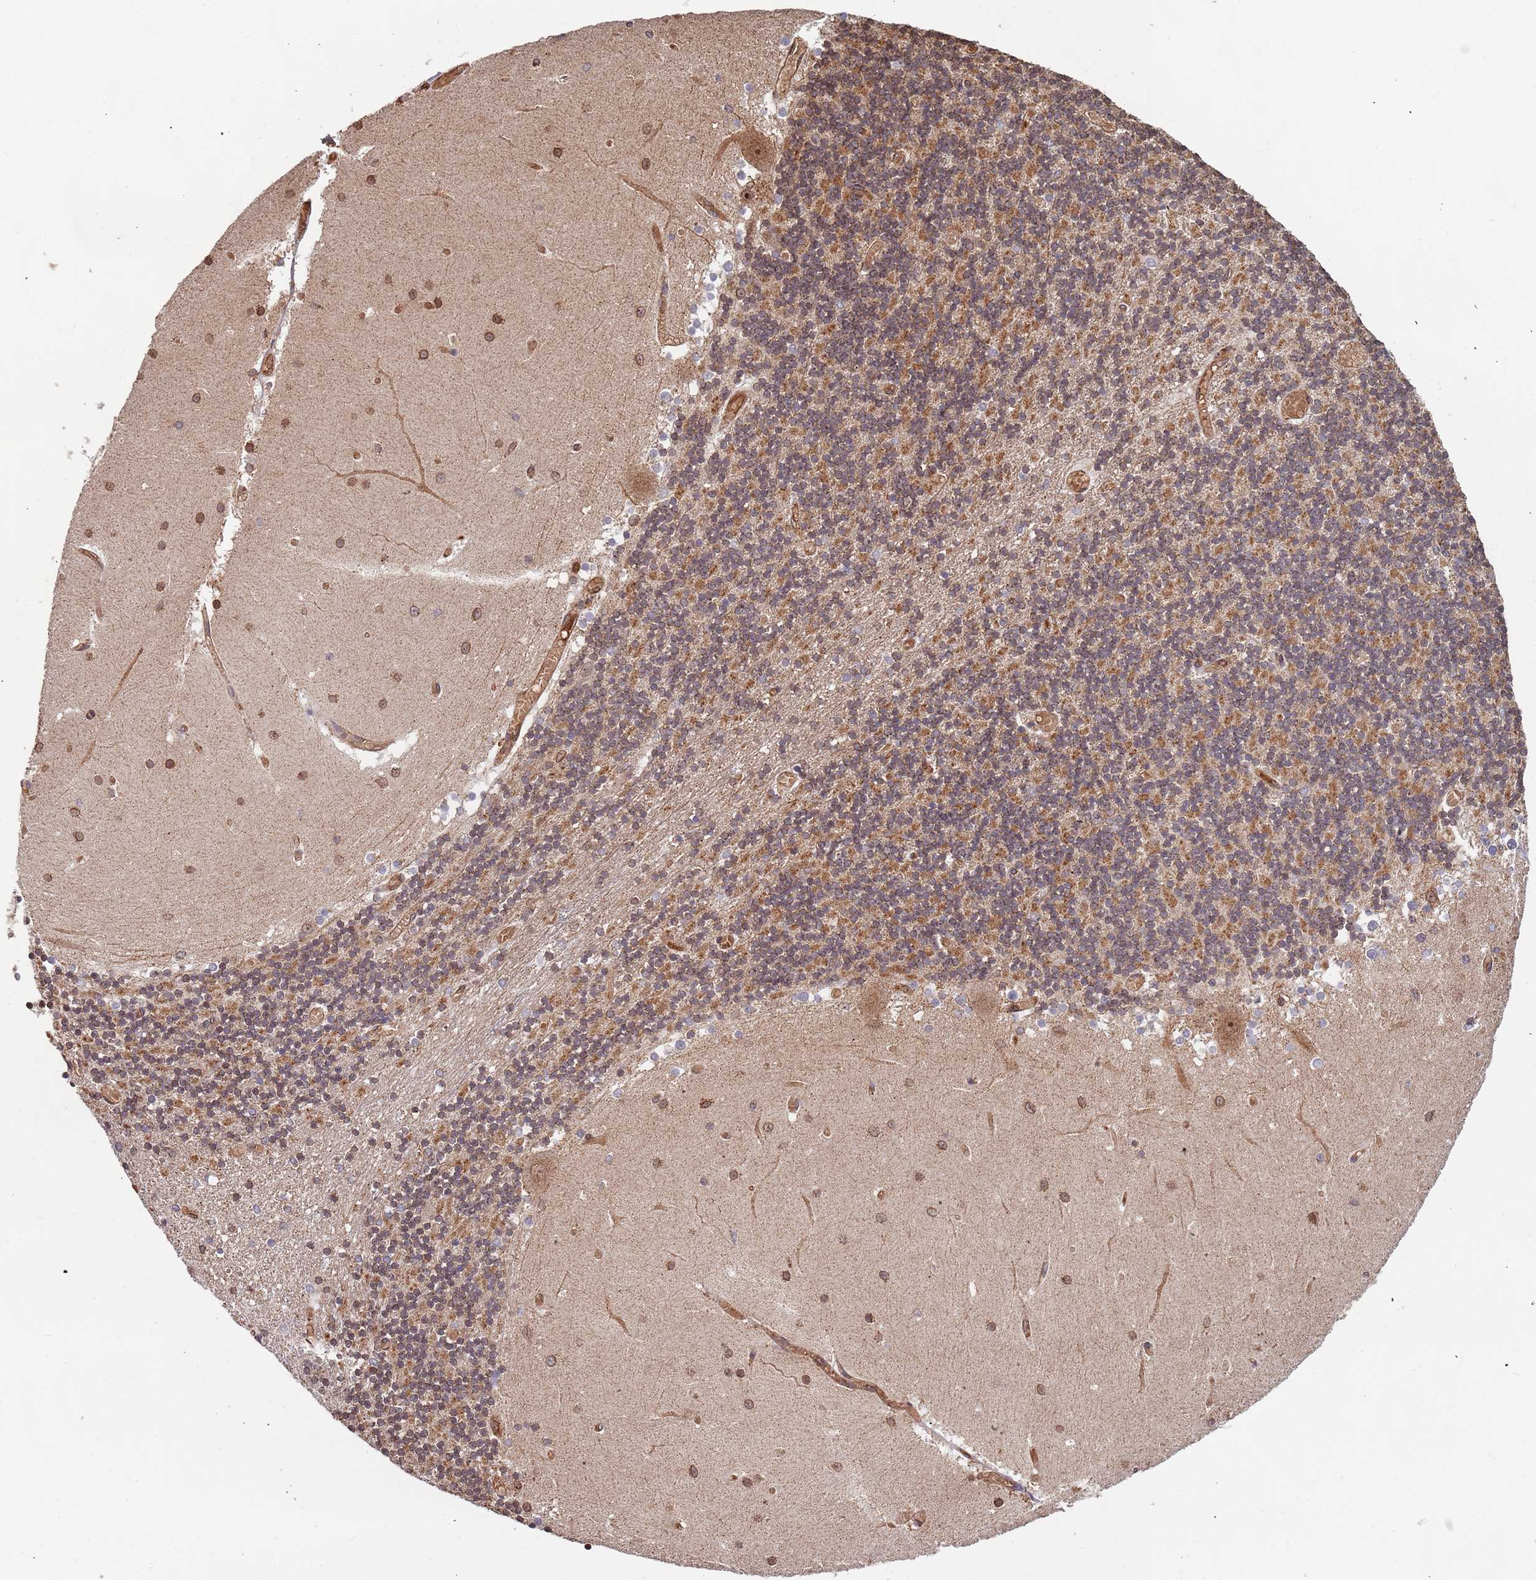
{"staining": {"intensity": "moderate", "quantity": "25%-75%", "location": "cytoplasmic/membranous"}, "tissue": "cerebellum", "cell_type": "Cells in granular layer", "image_type": "normal", "snomed": [{"axis": "morphology", "description": "Normal tissue, NOS"}, {"axis": "topography", "description": "Cerebellum"}], "caption": "A micrograph of cerebellum stained for a protein demonstrates moderate cytoplasmic/membranous brown staining in cells in granular layer.", "gene": "DCHS1", "patient": {"sex": "female", "age": 28}}